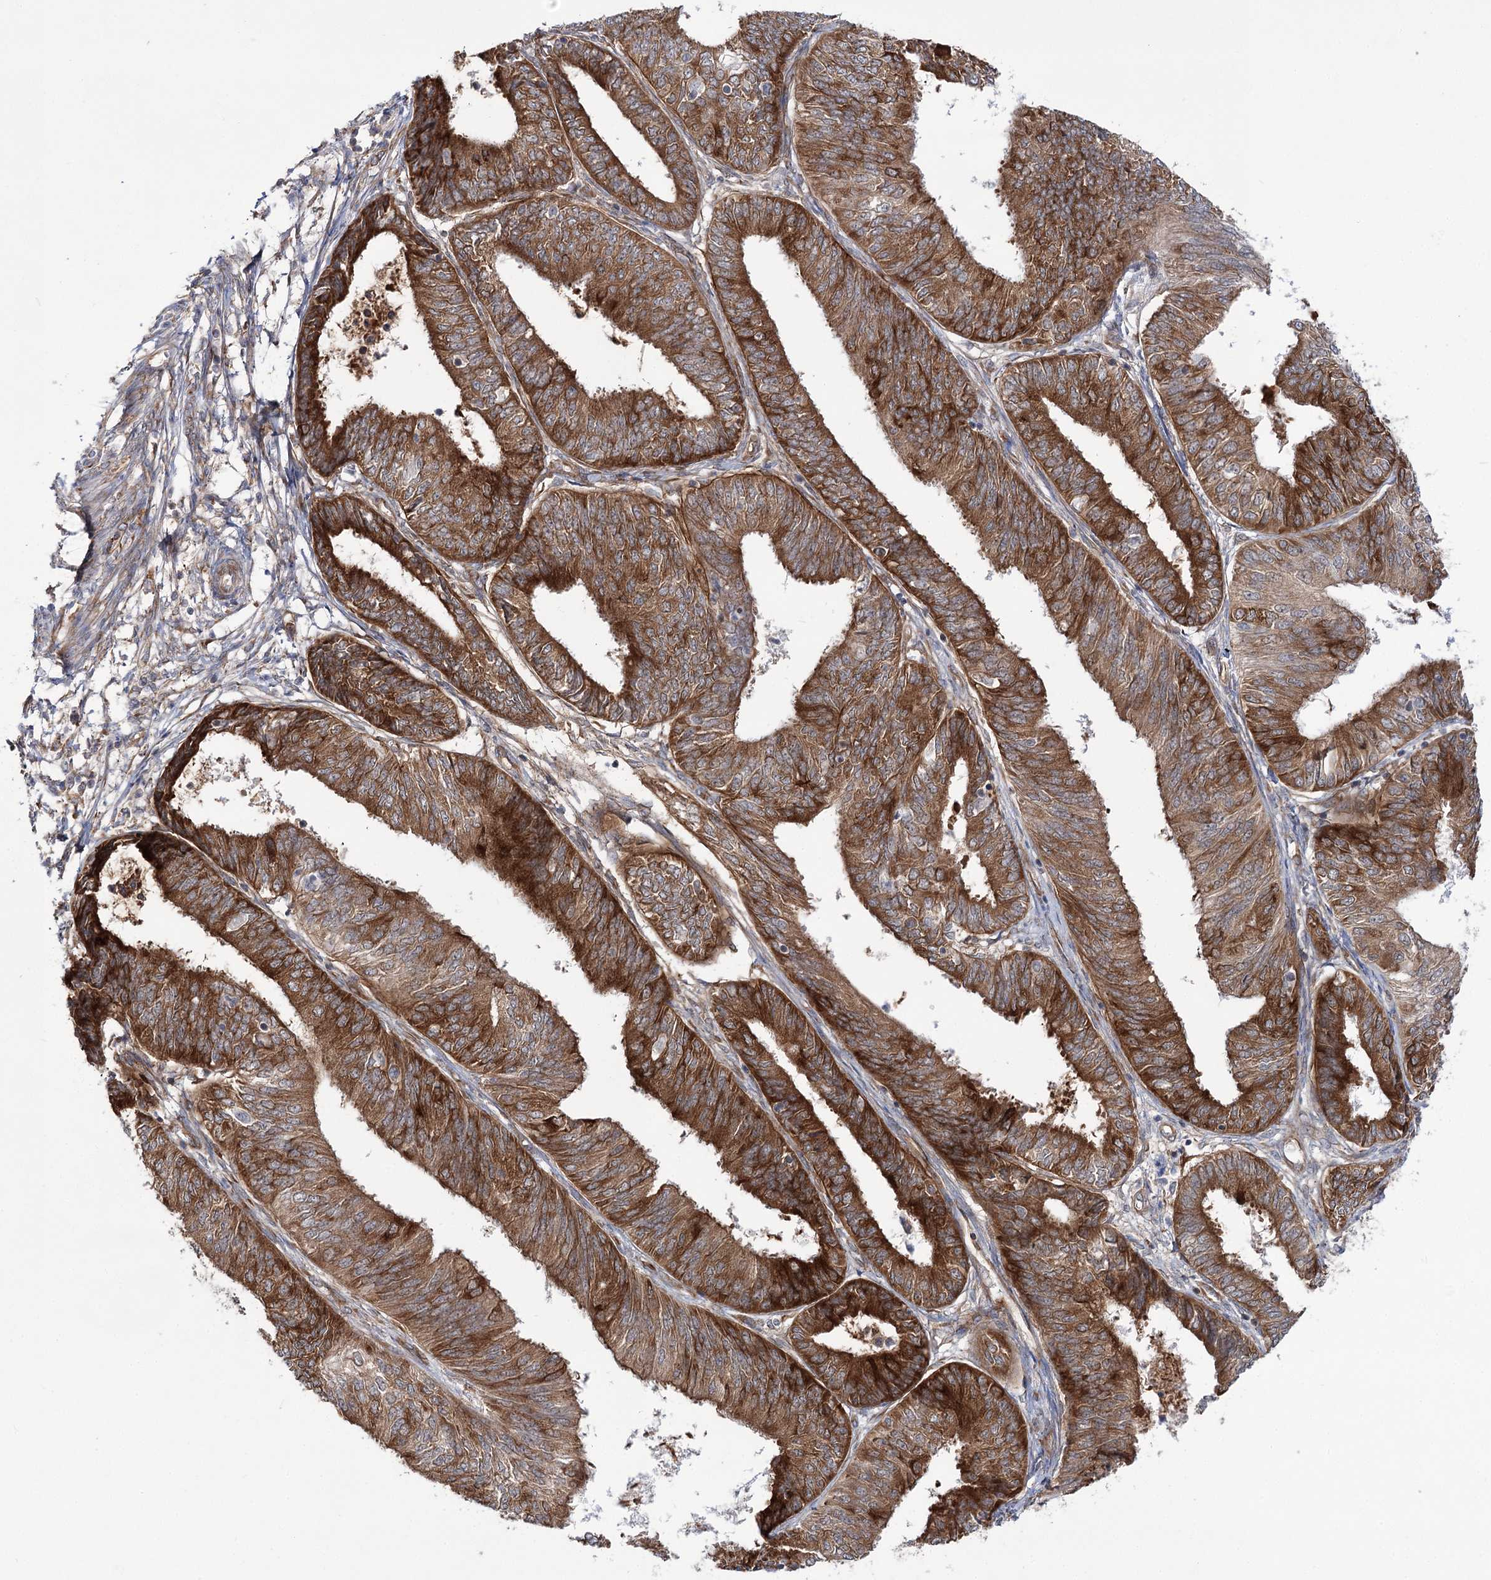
{"staining": {"intensity": "strong", "quantity": ">75%", "location": "cytoplasmic/membranous"}, "tissue": "endometrial cancer", "cell_type": "Tumor cells", "image_type": "cancer", "snomed": [{"axis": "morphology", "description": "Adenocarcinoma, NOS"}, {"axis": "topography", "description": "Endometrium"}], "caption": "Immunohistochemical staining of endometrial adenocarcinoma displays high levels of strong cytoplasmic/membranous staining in about >75% of tumor cells.", "gene": "VWA2", "patient": {"sex": "female", "age": 58}}